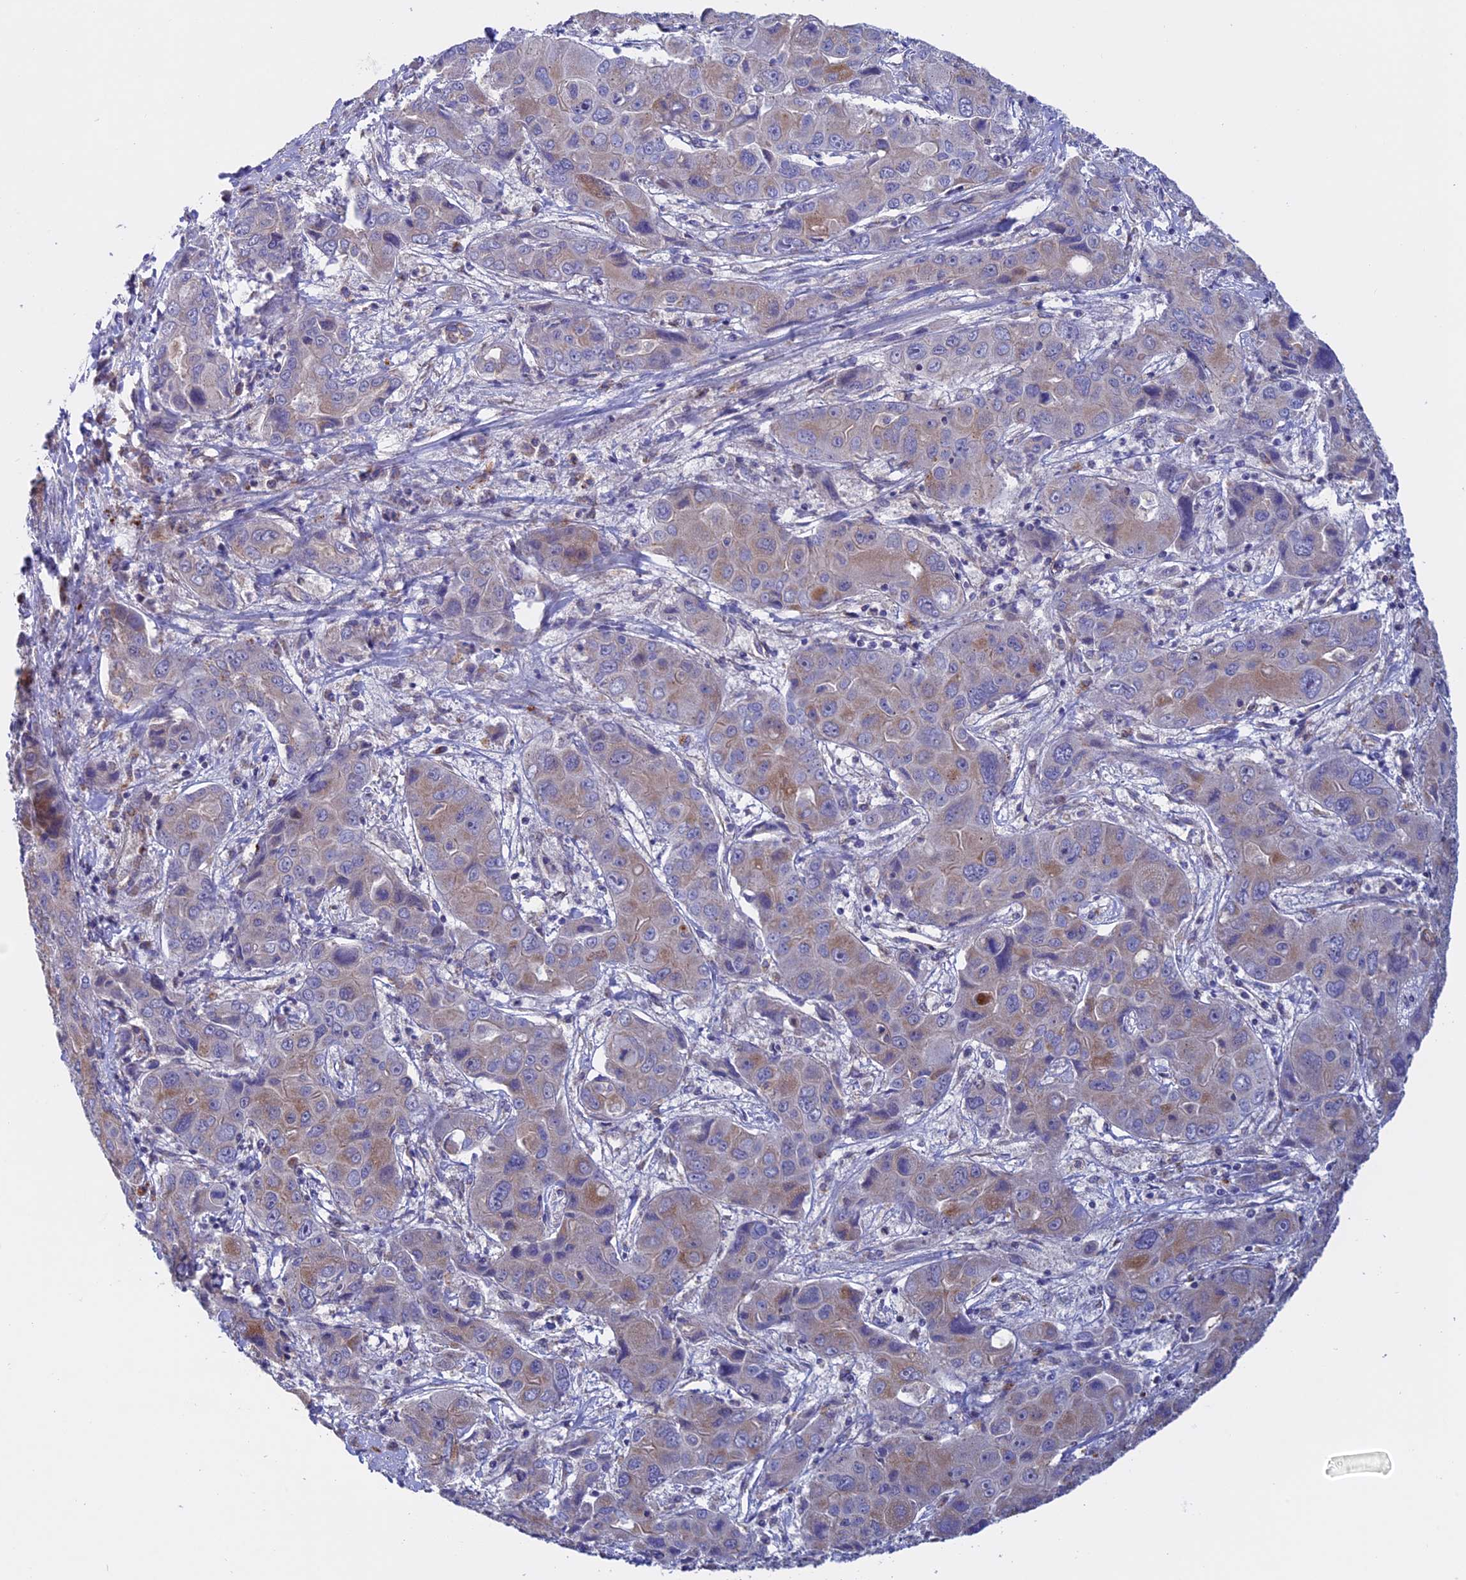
{"staining": {"intensity": "moderate", "quantity": "25%-75%", "location": "cytoplasmic/membranous"}, "tissue": "liver cancer", "cell_type": "Tumor cells", "image_type": "cancer", "snomed": [{"axis": "morphology", "description": "Cholangiocarcinoma"}, {"axis": "topography", "description": "Liver"}], "caption": "Approximately 25%-75% of tumor cells in liver cancer exhibit moderate cytoplasmic/membranous protein expression as visualized by brown immunohistochemical staining.", "gene": "ETFDH", "patient": {"sex": "male", "age": 67}}